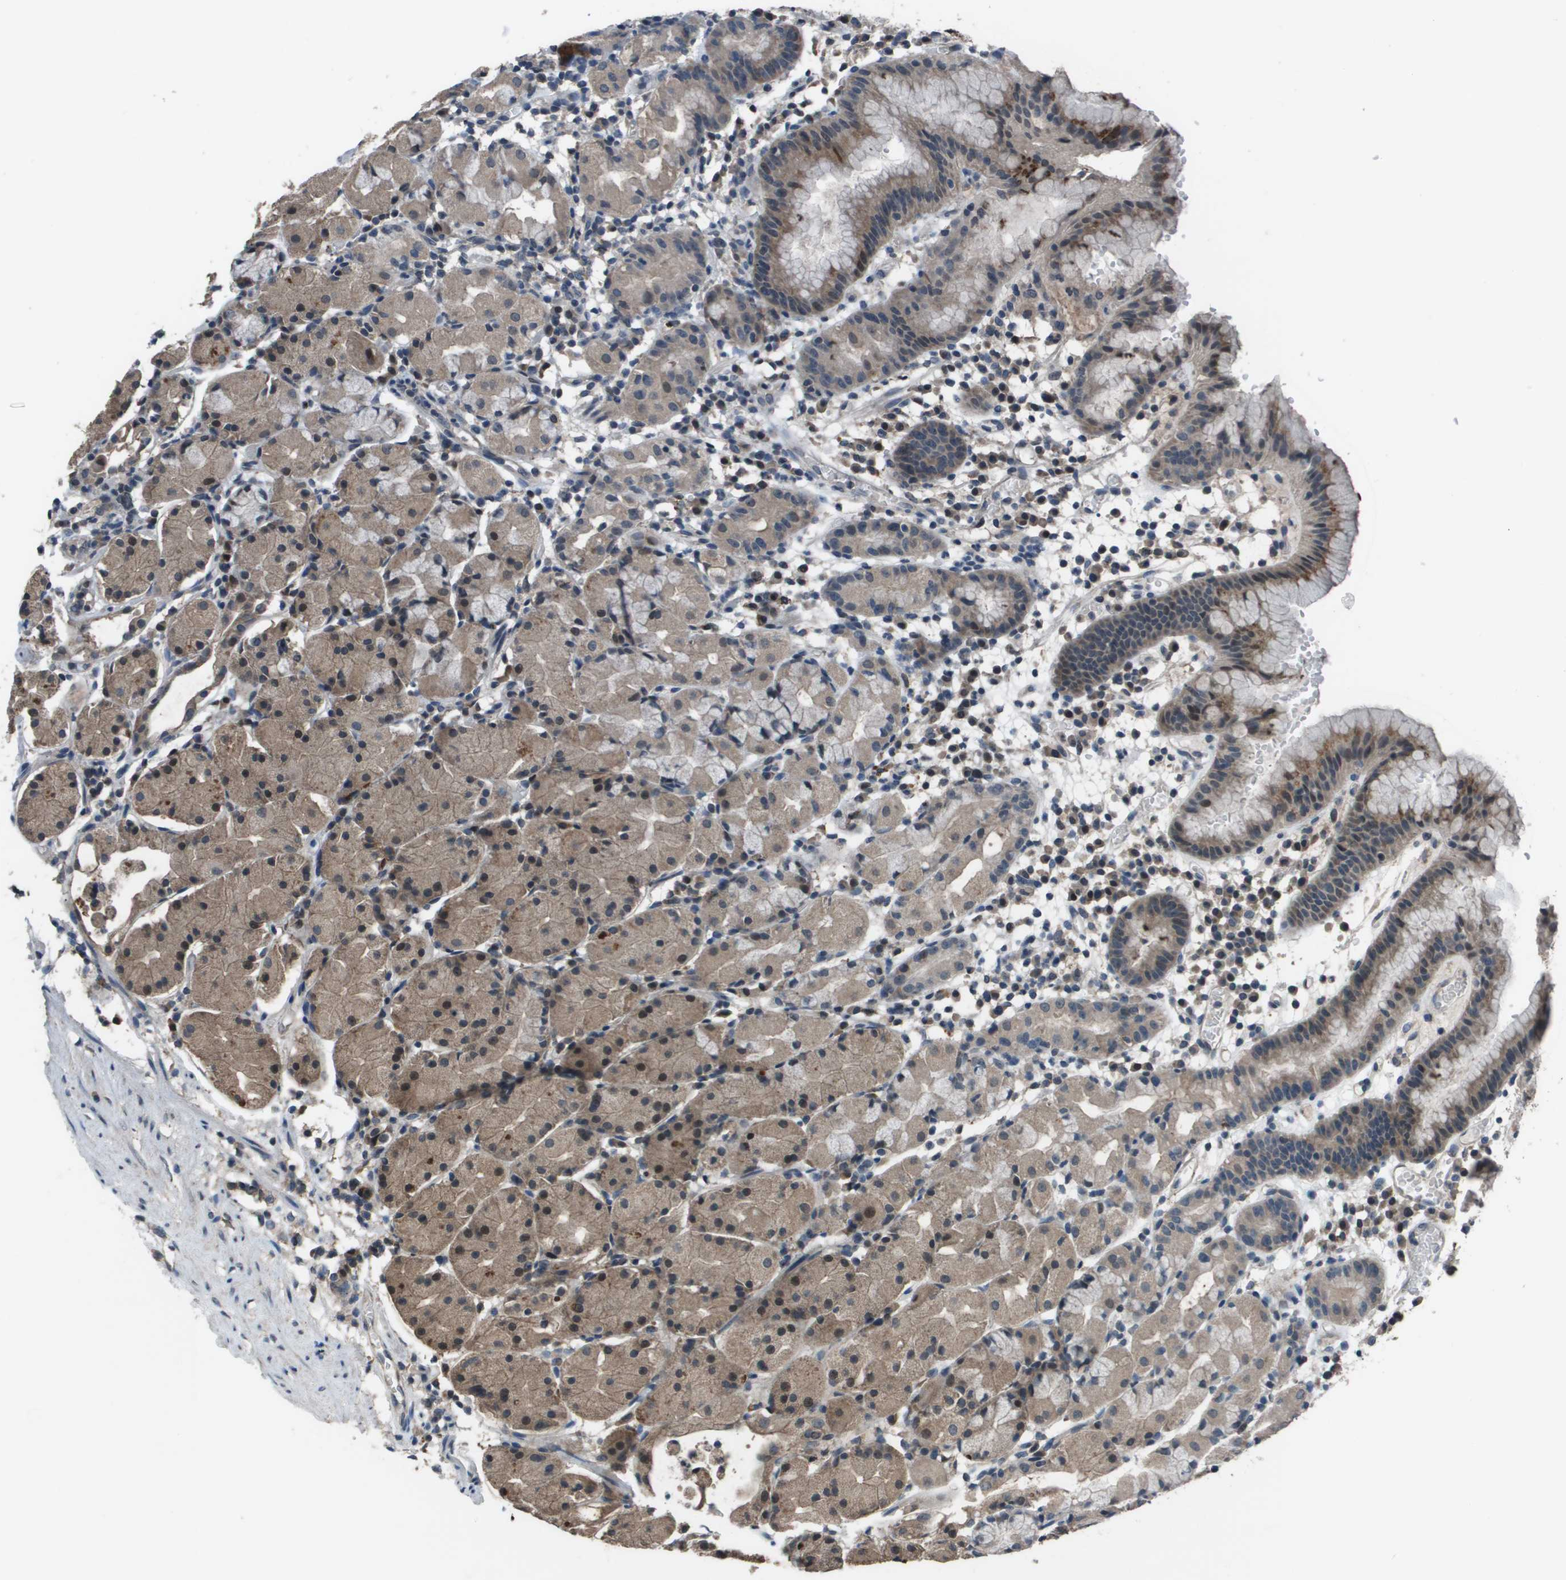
{"staining": {"intensity": "moderate", "quantity": "25%-75%", "location": "cytoplasmic/membranous"}, "tissue": "stomach", "cell_type": "Glandular cells", "image_type": "normal", "snomed": [{"axis": "morphology", "description": "Normal tissue, NOS"}, {"axis": "topography", "description": "Stomach"}, {"axis": "topography", "description": "Stomach, lower"}], "caption": "Immunohistochemistry image of unremarkable stomach: human stomach stained using IHC displays medium levels of moderate protein expression localized specifically in the cytoplasmic/membranous of glandular cells, appearing as a cytoplasmic/membranous brown color.", "gene": "GOSR2", "patient": {"sex": "female", "age": 75}}